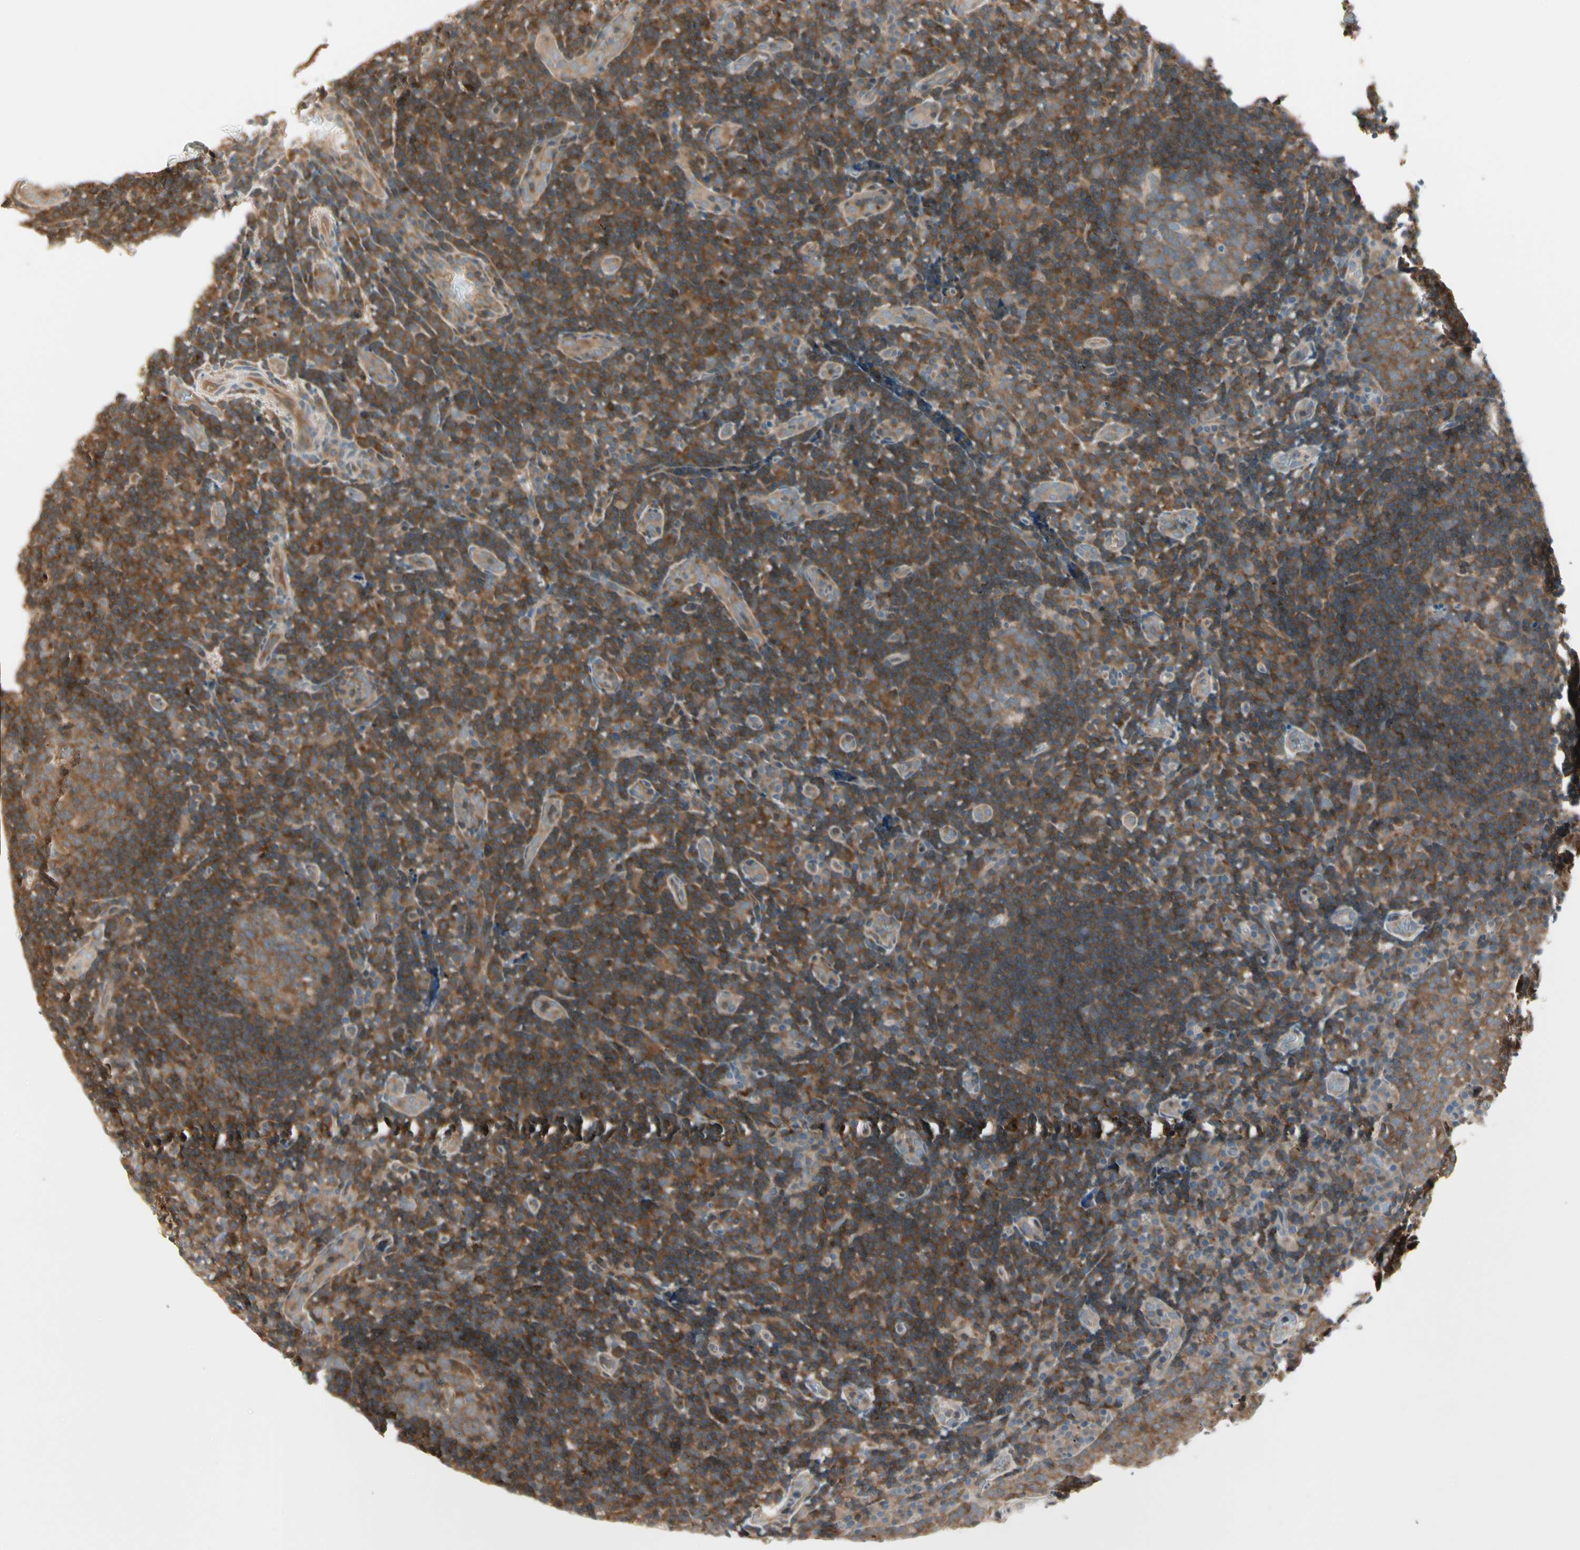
{"staining": {"intensity": "strong", "quantity": ">75%", "location": "cytoplasmic/membranous"}, "tissue": "tonsil", "cell_type": "Germinal center cells", "image_type": "normal", "snomed": [{"axis": "morphology", "description": "Normal tissue, NOS"}, {"axis": "topography", "description": "Tonsil"}], "caption": "Tonsil stained with immunohistochemistry (IHC) demonstrates strong cytoplasmic/membranous positivity in approximately >75% of germinal center cells.", "gene": "OXSR1", "patient": {"sex": "female", "age": 40}}